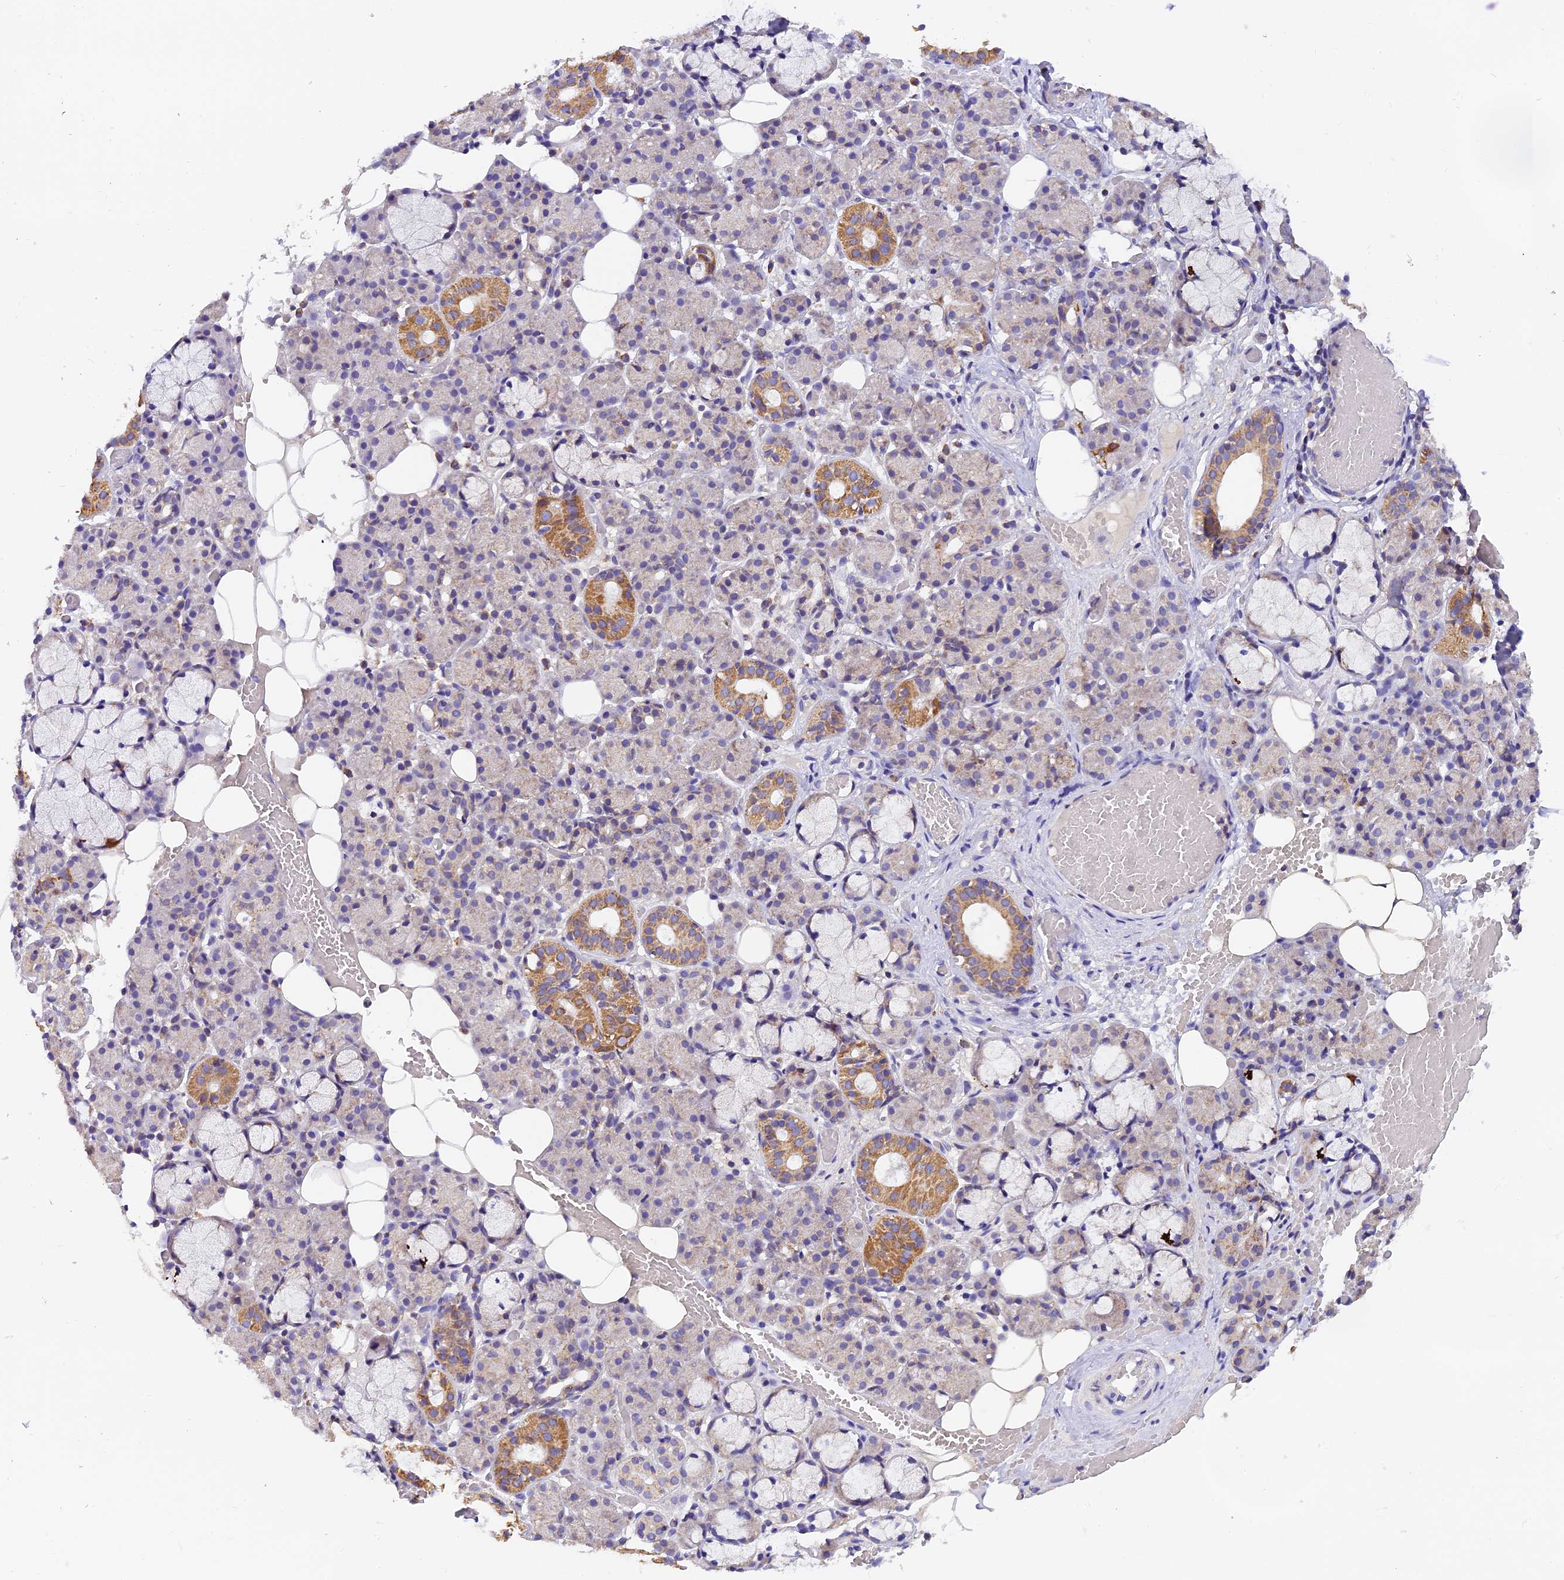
{"staining": {"intensity": "moderate", "quantity": "<25%", "location": "cytoplasmic/membranous"}, "tissue": "salivary gland", "cell_type": "Glandular cells", "image_type": "normal", "snomed": [{"axis": "morphology", "description": "Normal tissue, NOS"}, {"axis": "topography", "description": "Salivary gland"}], "caption": "Unremarkable salivary gland displays moderate cytoplasmic/membranous staining in approximately <25% of glandular cells, visualized by immunohistochemistry.", "gene": "MGME1", "patient": {"sex": "male", "age": 63}}